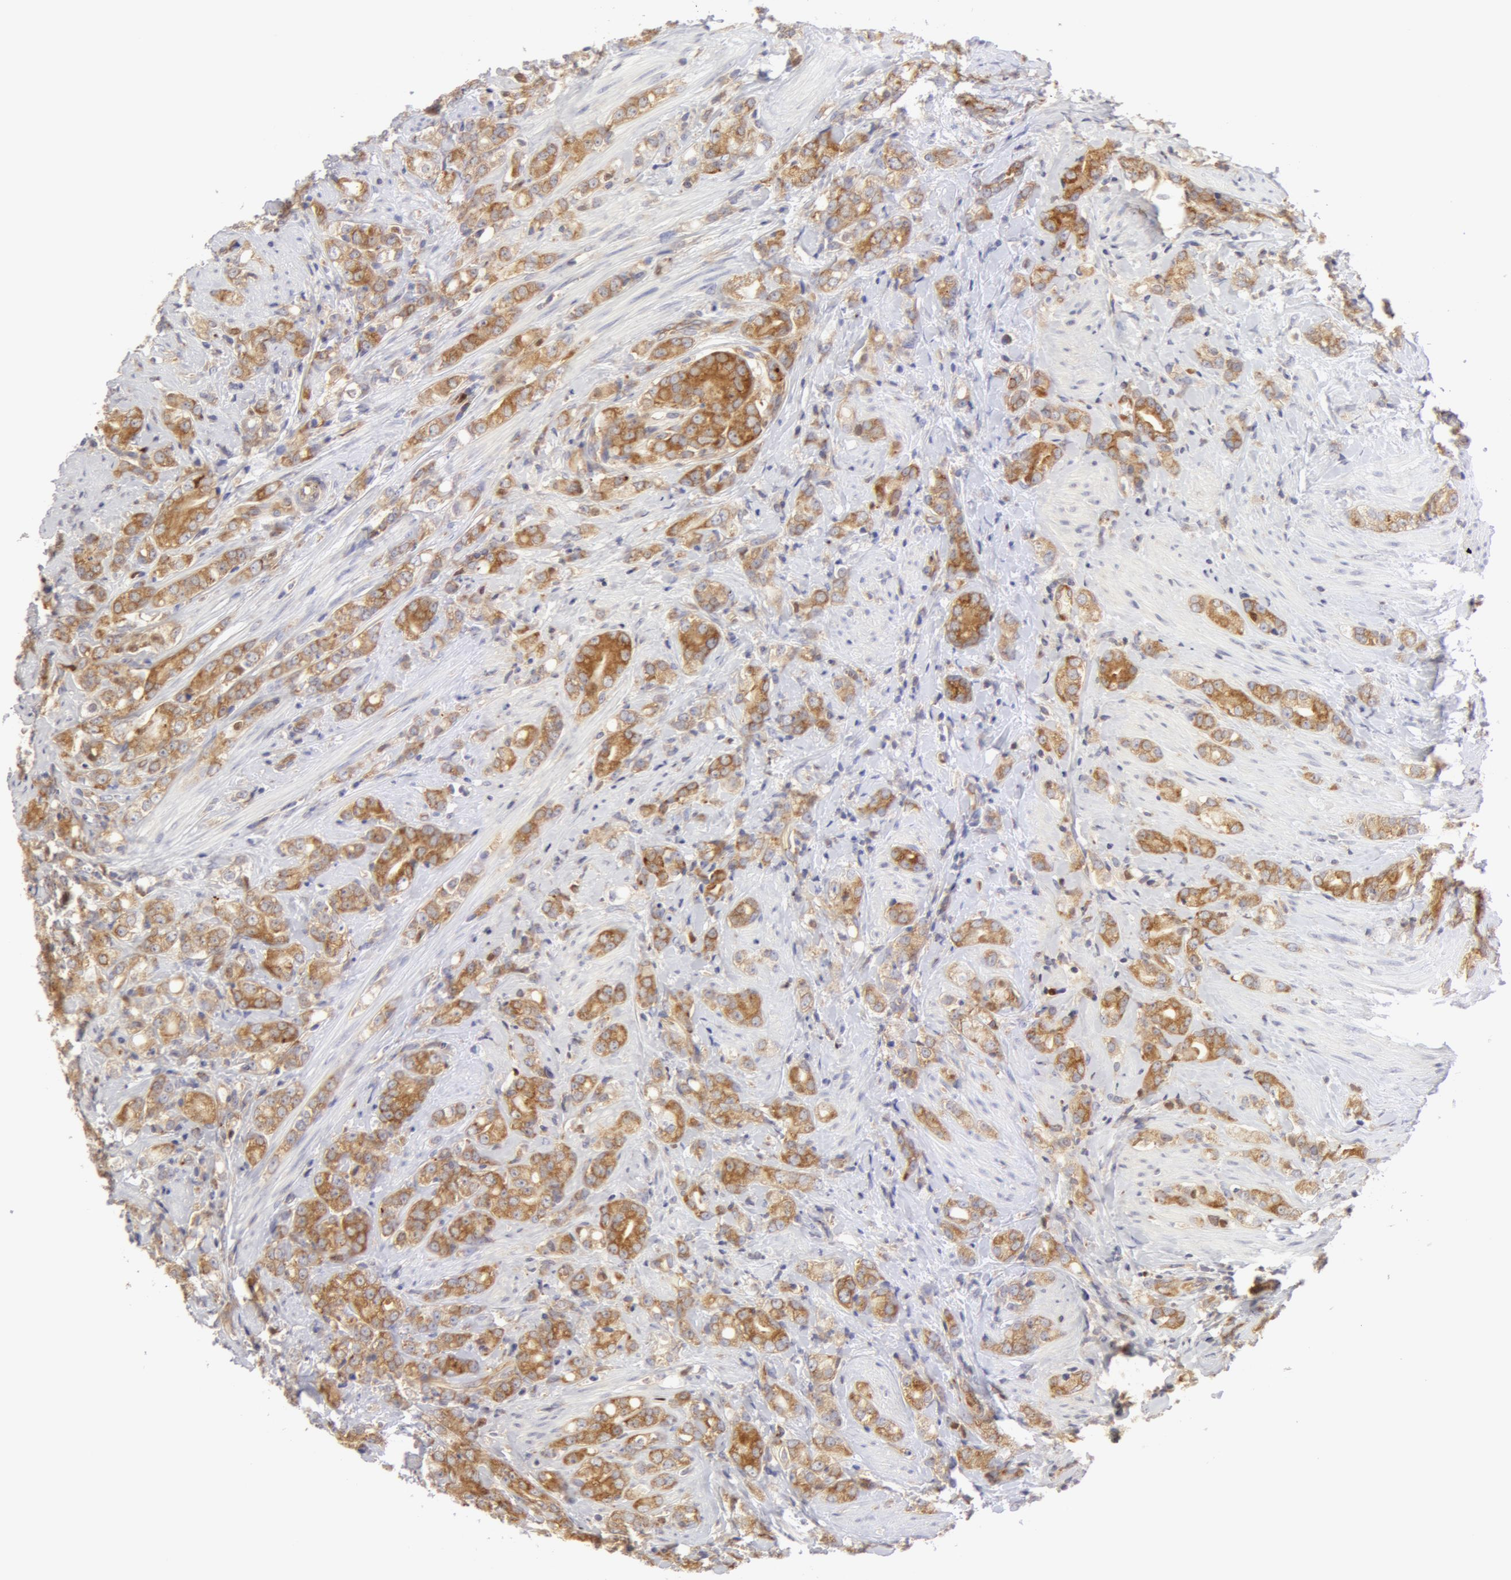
{"staining": {"intensity": "weak", "quantity": ">75%", "location": "cytoplasmic/membranous"}, "tissue": "prostate cancer", "cell_type": "Tumor cells", "image_type": "cancer", "snomed": [{"axis": "morphology", "description": "Adenocarcinoma, Medium grade"}, {"axis": "topography", "description": "Prostate"}], "caption": "Immunohistochemistry (IHC) histopathology image of neoplastic tissue: adenocarcinoma (medium-grade) (prostate) stained using immunohistochemistry (IHC) shows low levels of weak protein expression localized specifically in the cytoplasmic/membranous of tumor cells, appearing as a cytoplasmic/membranous brown color.", "gene": "DDX3Y", "patient": {"sex": "male", "age": 59}}